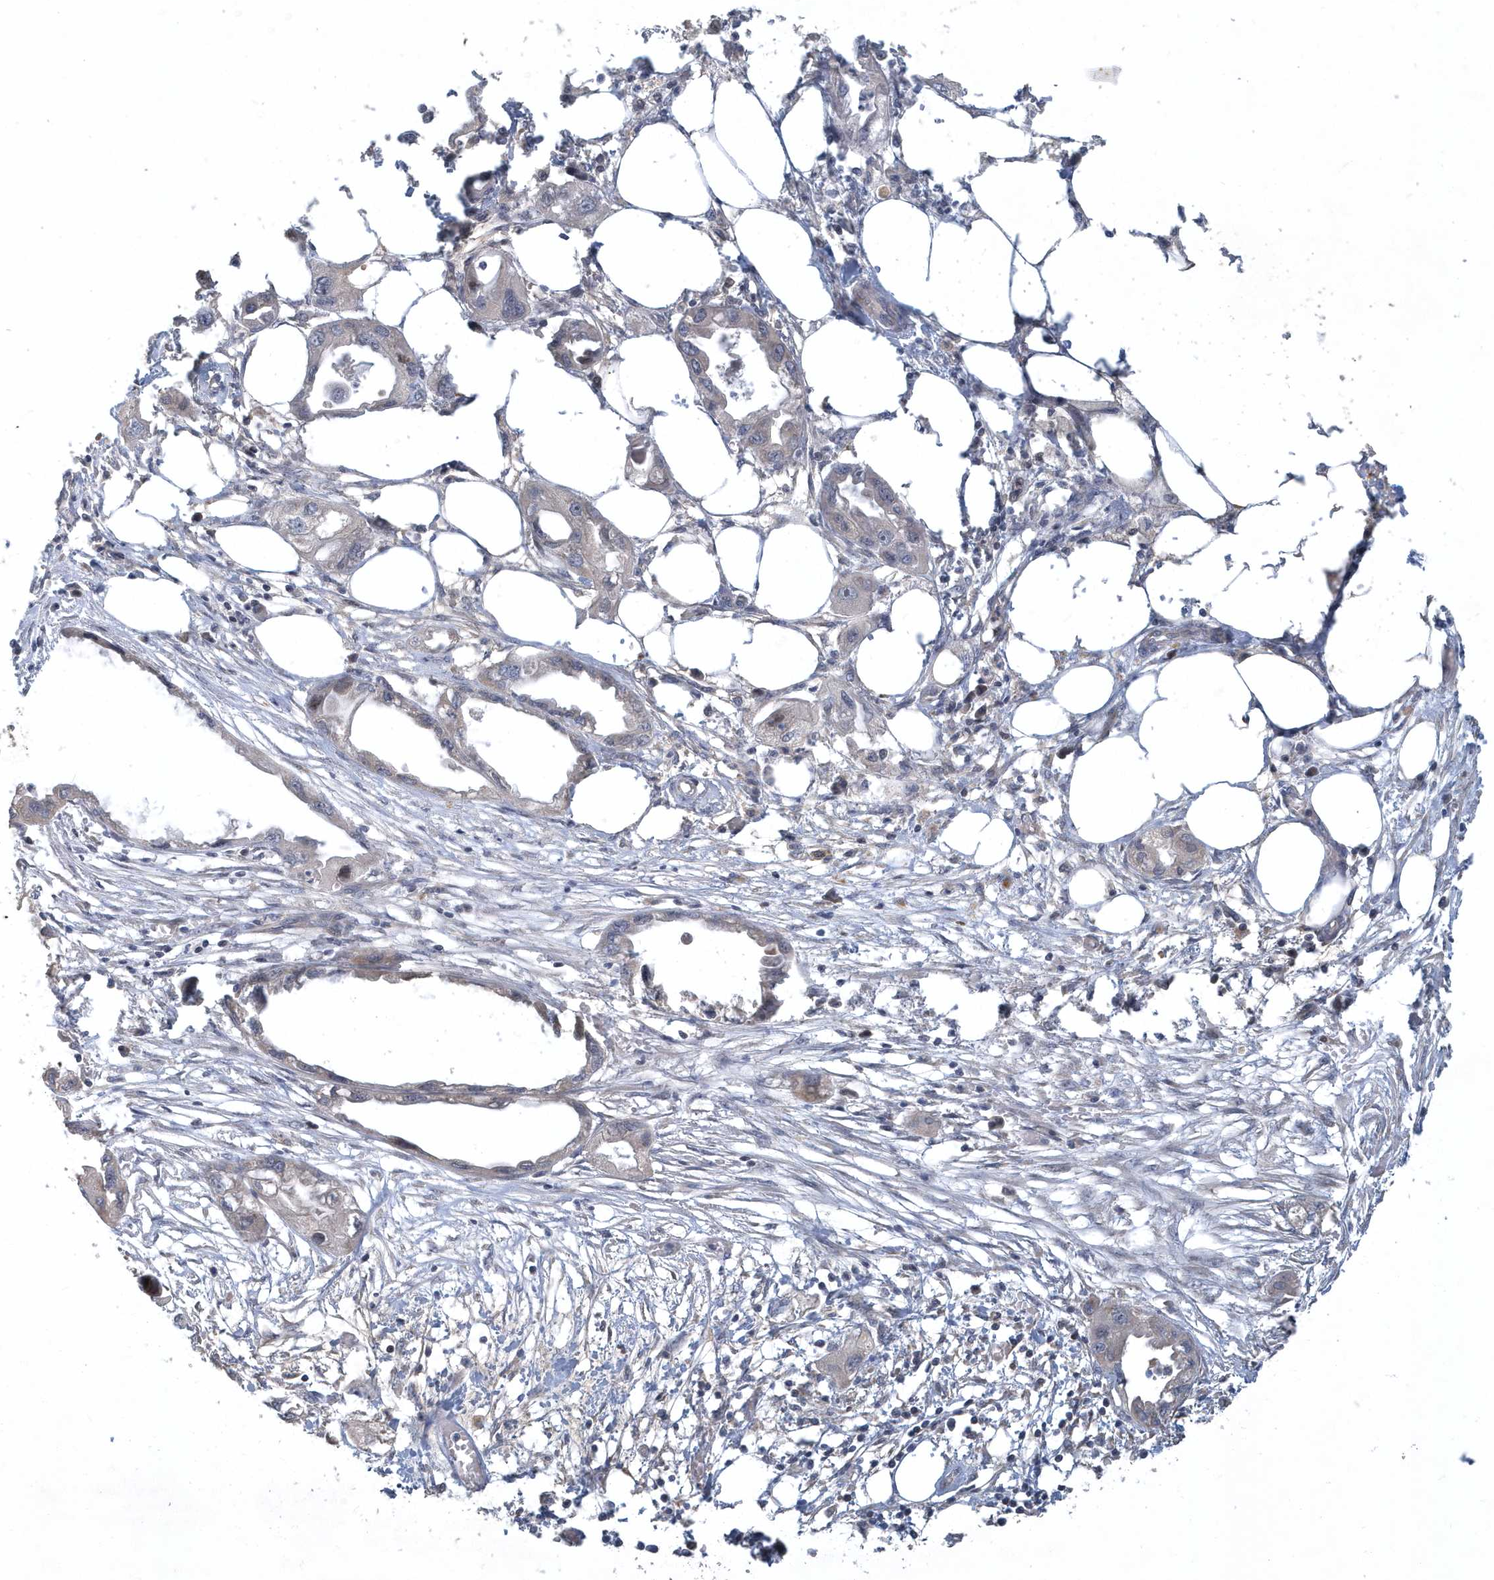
{"staining": {"intensity": "negative", "quantity": "none", "location": "none"}, "tissue": "endometrial cancer", "cell_type": "Tumor cells", "image_type": "cancer", "snomed": [{"axis": "morphology", "description": "Adenocarcinoma, NOS"}, {"axis": "morphology", "description": "Adenocarcinoma, metastatic, NOS"}, {"axis": "topography", "description": "Adipose tissue"}, {"axis": "topography", "description": "Endometrium"}], "caption": "Immunohistochemical staining of endometrial cancer reveals no significant positivity in tumor cells.", "gene": "TRAIP", "patient": {"sex": "female", "age": 67}}